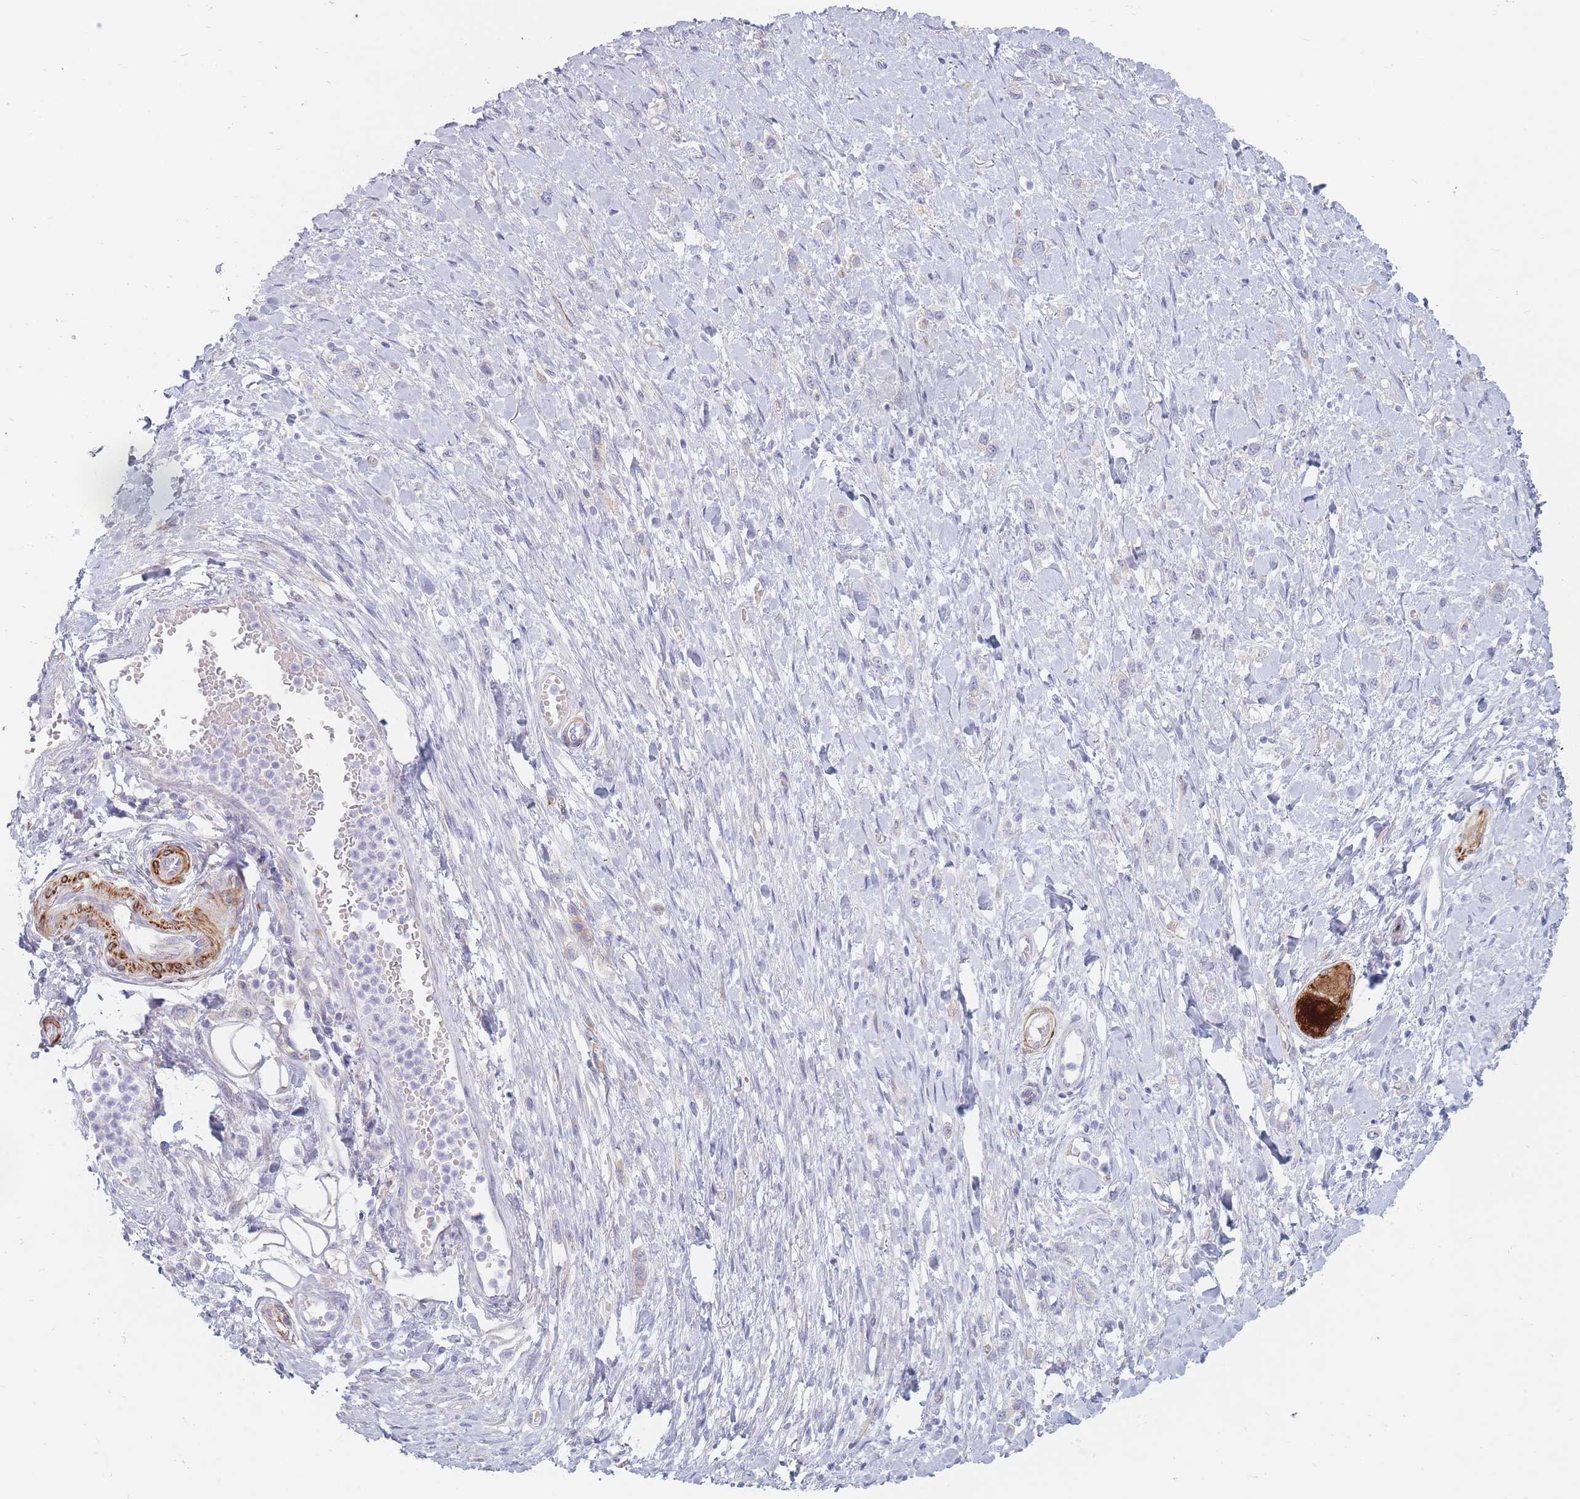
{"staining": {"intensity": "negative", "quantity": "none", "location": "none"}, "tissue": "stomach cancer", "cell_type": "Tumor cells", "image_type": "cancer", "snomed": [{"axis": "morphology", "description": "Adenocarcinoma, NOS"}, {"axis": "topography", "description": "Stomach"}], "caption": "IHC histopathology image of neoplastic tissue: adenocarcinoma (stomach) stained with DAB (3,3'-diaminobenzidine) exhibits no significant protein expression in tumor cells. (DAB immunohistochemistry (IHC) with hematoxylin counter stain).", "gene": "ERBIN", "patient": {"sex": "female", "age": 65}}